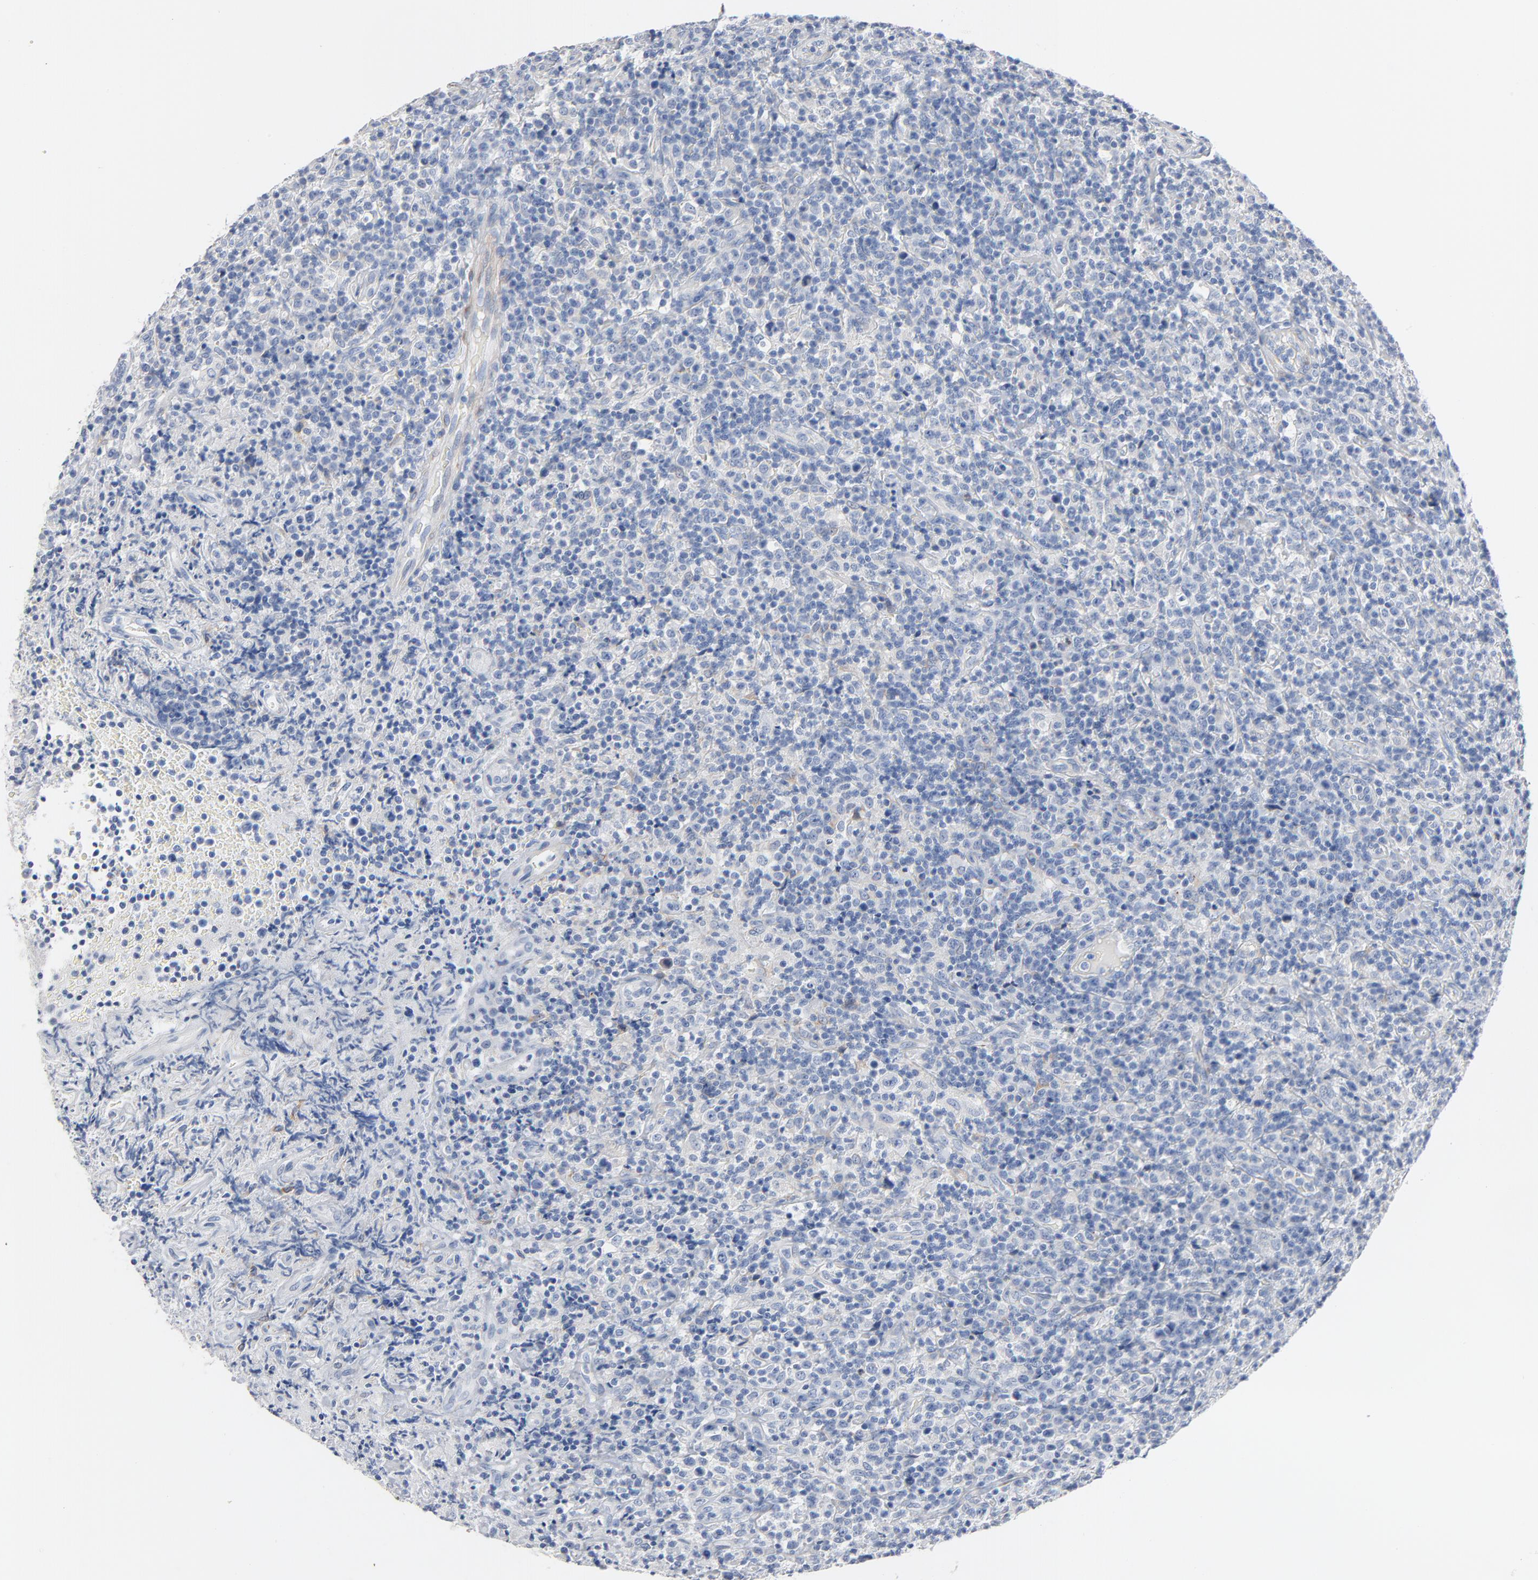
{"staining": {"intensity": "negative", "quantity": "none", "location": "none"}, "tissue": "lymphoma", "cell_type": "Tumor cells", "image_type": "cancer", "snomed": [{"axis": "morphology", "description": "Hodgkin's disease, NOS"}, {"axis": "topography", "description": "Lymph node"}], "caption": "DAB immunohistochemical staining of lymphoma reveals no significant staining in tumor cells. (DAB (3,3'-diaminobenzidine) IHC with hematoxylin counter stain).", "gene": "IFT43", "patient": {"sex": "male", "age": 65}}